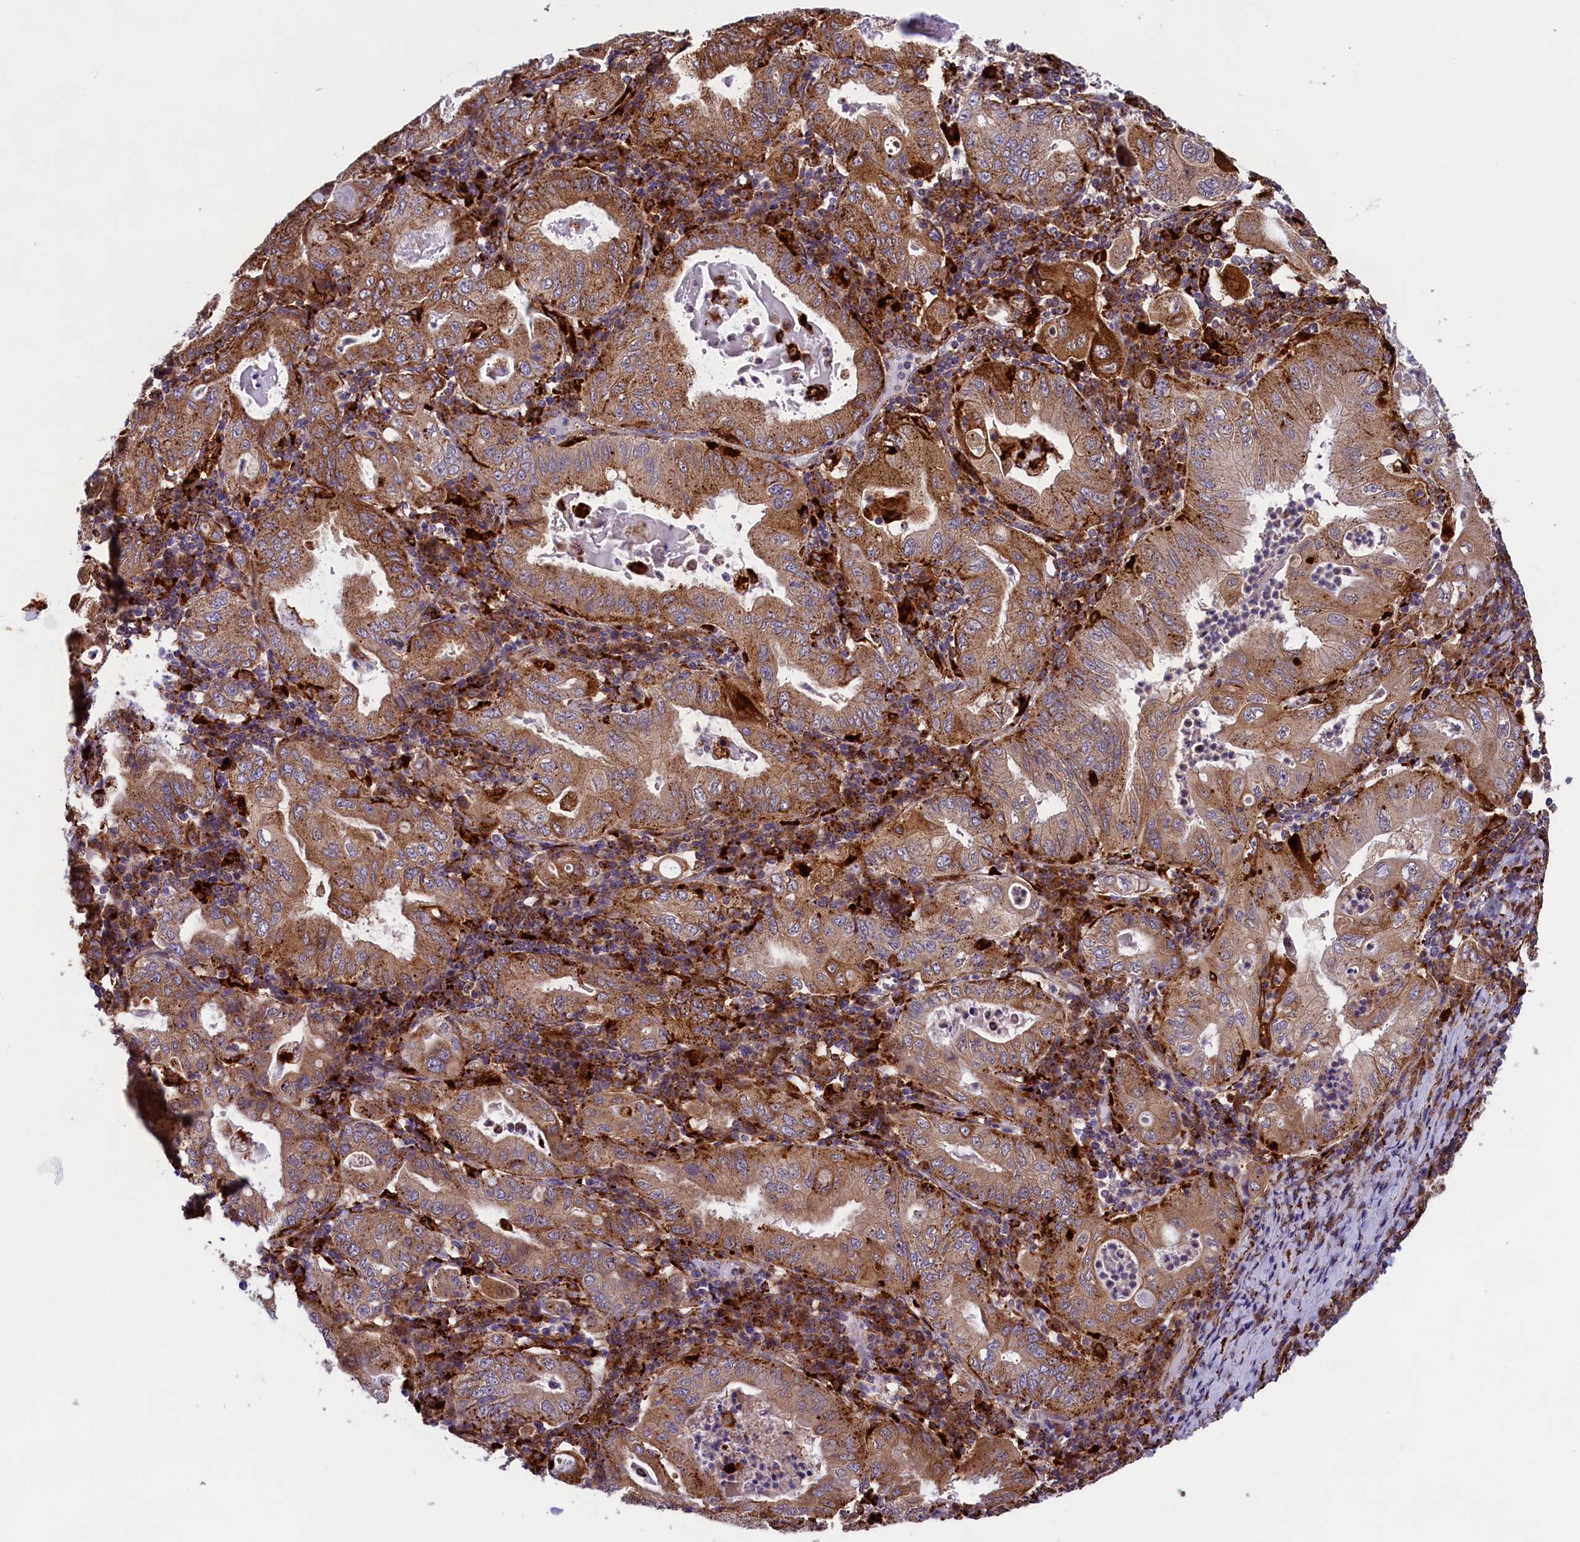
{"staining": {"intensity": "moderate", "quantity": ">75%", "location": "cytoplasmic/membranous"}, "tissue": "stomach cancer", "cell_type": "Tumor cells", "image_type": "cancer", "snomed": [{"axis": "morphology", "description": "Normal tissue, NOS"}, {"axis": "morphology", "description": "Adenocarcinoma, NOS"}, {"axis": "topography", "description": "Esophagus"}, {"axis": "topography", "description": "Stomach, upper"}, {"axis": "topography", "description": "Peripheral nerve tissue"}], "caption": "DAB immunohistochemical staining of human adenocarcinoma (stomach) exhibits moderate cytoplasmic/membranous protein positivity in approximately >75% of tumor cells.", "gene": "MAN2B1", "patient": {"sex": "male", "age": 62}}